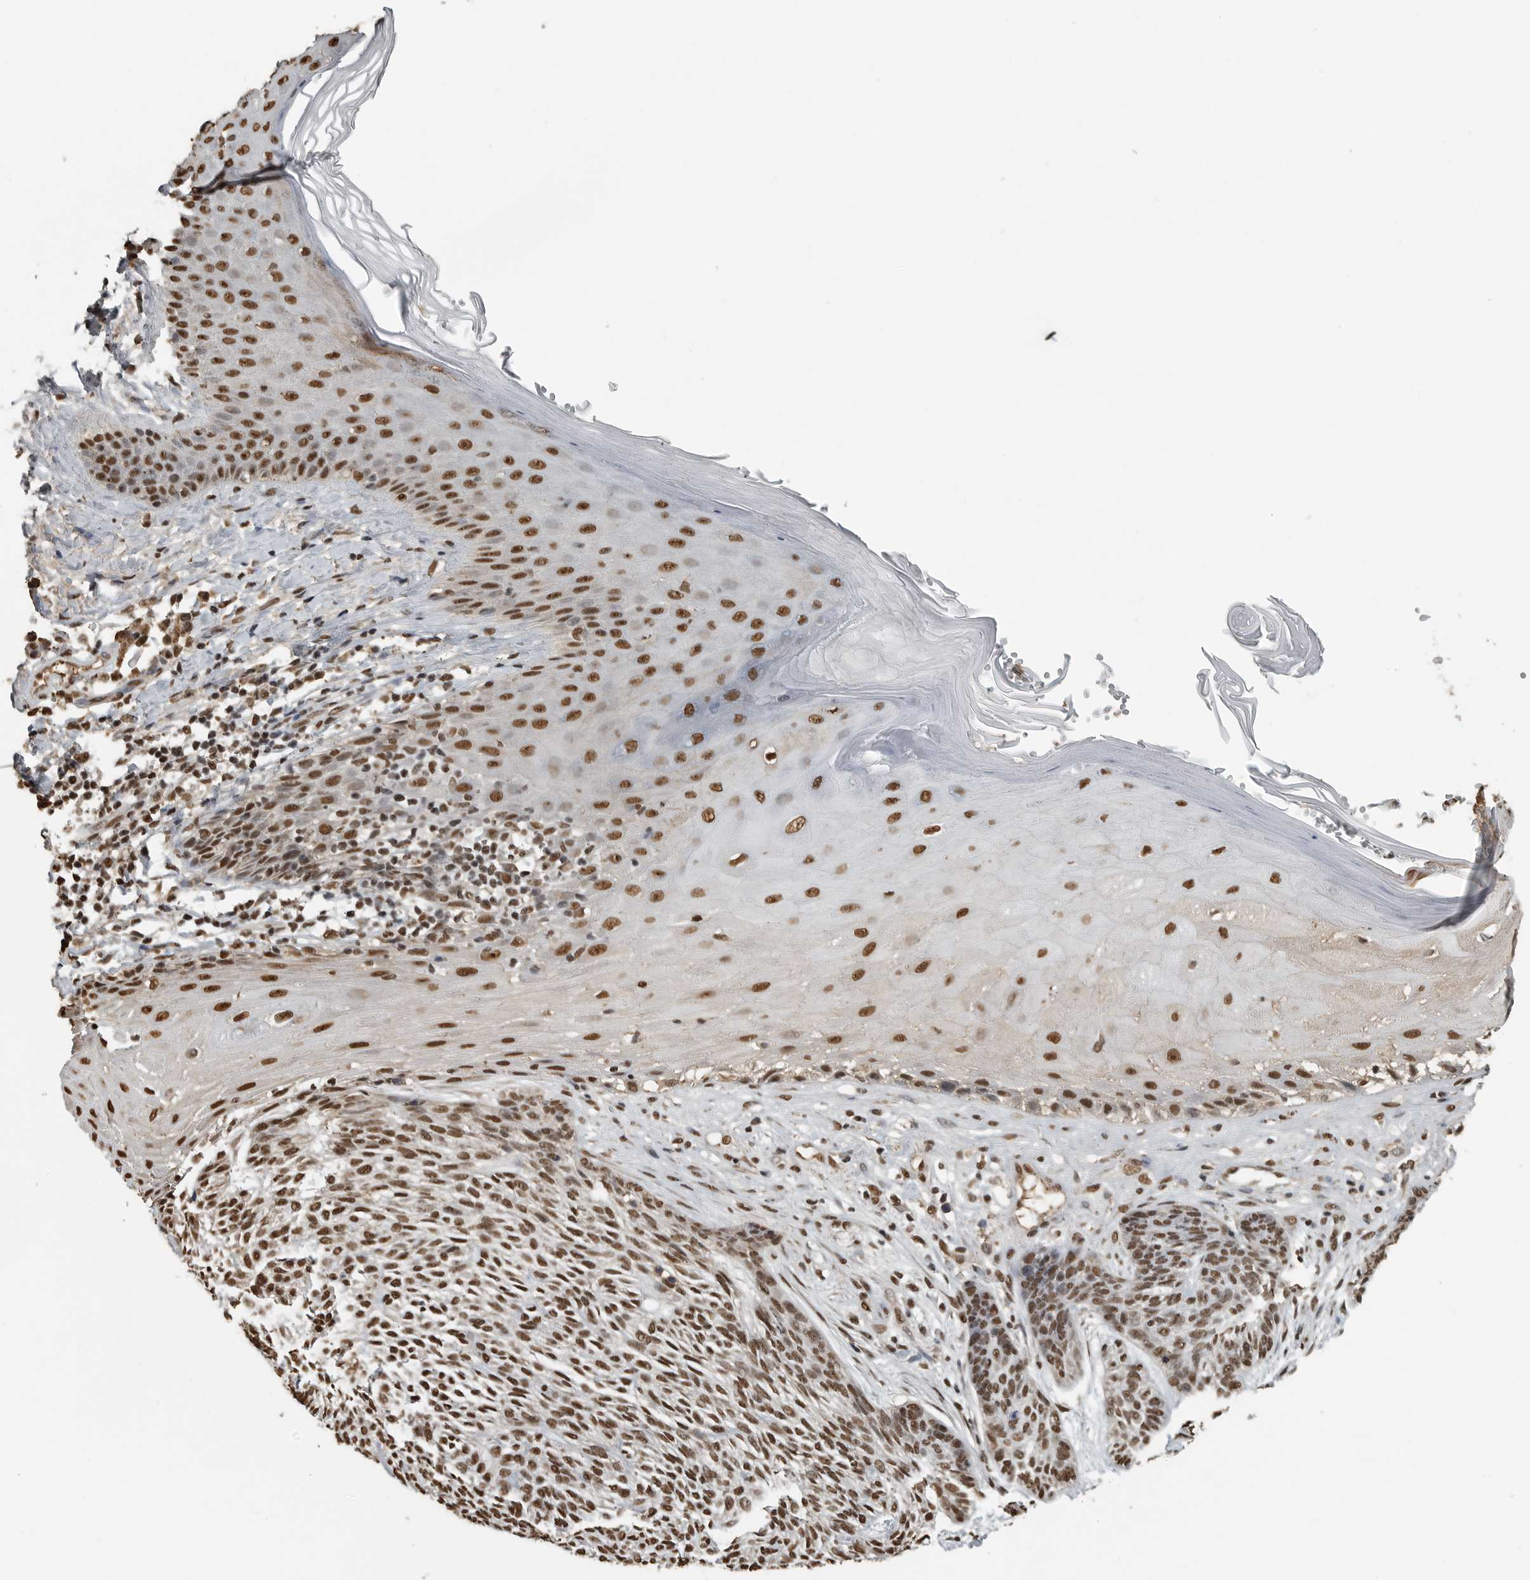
{"staining": {"intensity": "moderate", "quantity": ">75%", "location": "nuclear"}, "tissue": "skin cancer", "cell_type": "Tumor cells", "image_type": "cancer", "snomed": [{"axis": "morphology", "description": "Basal cell carcinoma"}, {"axis": "topography", "description": "Skin"}], "caption": "Immunohistochemical staining of basal cell carcinoma (skin) demonstrates medium levels of moderate nuclear staining in about >75% of tumor cells. Immunohistochemistry stains the protein of interest in brown and the nuclei are stained blue.", "gene": "TGS1", "patient": {"sex": "male", "age": 55}}